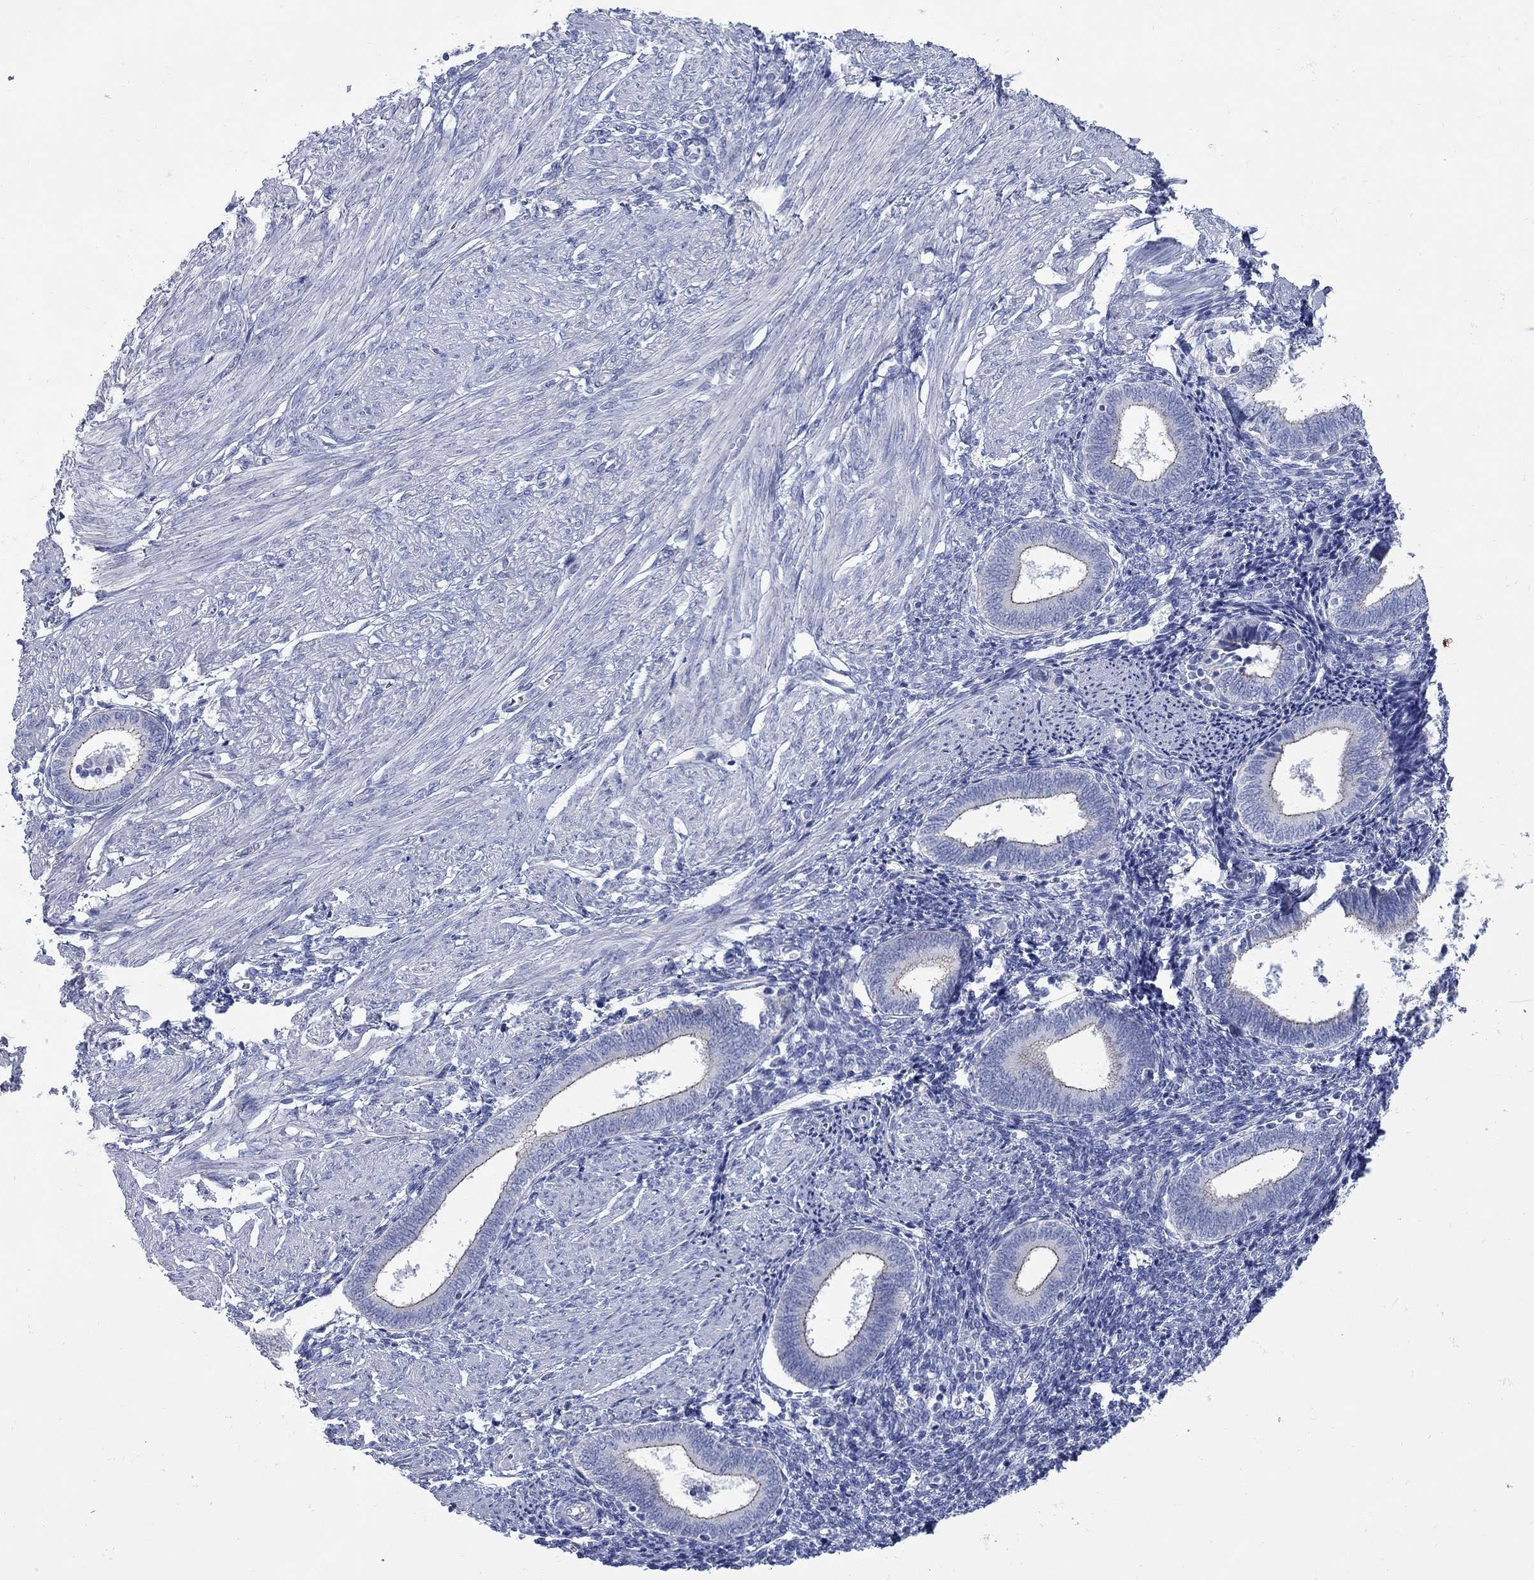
{"staining": {"intensity": "negative", "quantity": "none", "location": "none"}, "tissue": "endometrium", "cell_type": "Cells in endometrial stroma", "image_type": "normal", "snomed": [{"axis": "morphology", "description": "Normal tissue, NOS"}, {"axis": "topography", "description": "Endometrium"}], "caption": "This photomicrograph is of normal endometrium stained with immunohistochemistry (IHC) to label a protein in brown with the nuclei are counter-stained blue. There is no expression in cells in endometrial stroma. The staining was performed using DAB (3,3'-diaminobenzidine) to visualize the protein expression in brown, while the nuclei were stained in blue with hematoxylin (Magnification: 20x).", "gene": "PDZD3", "patient": {"sex": "female", "age": 42}}